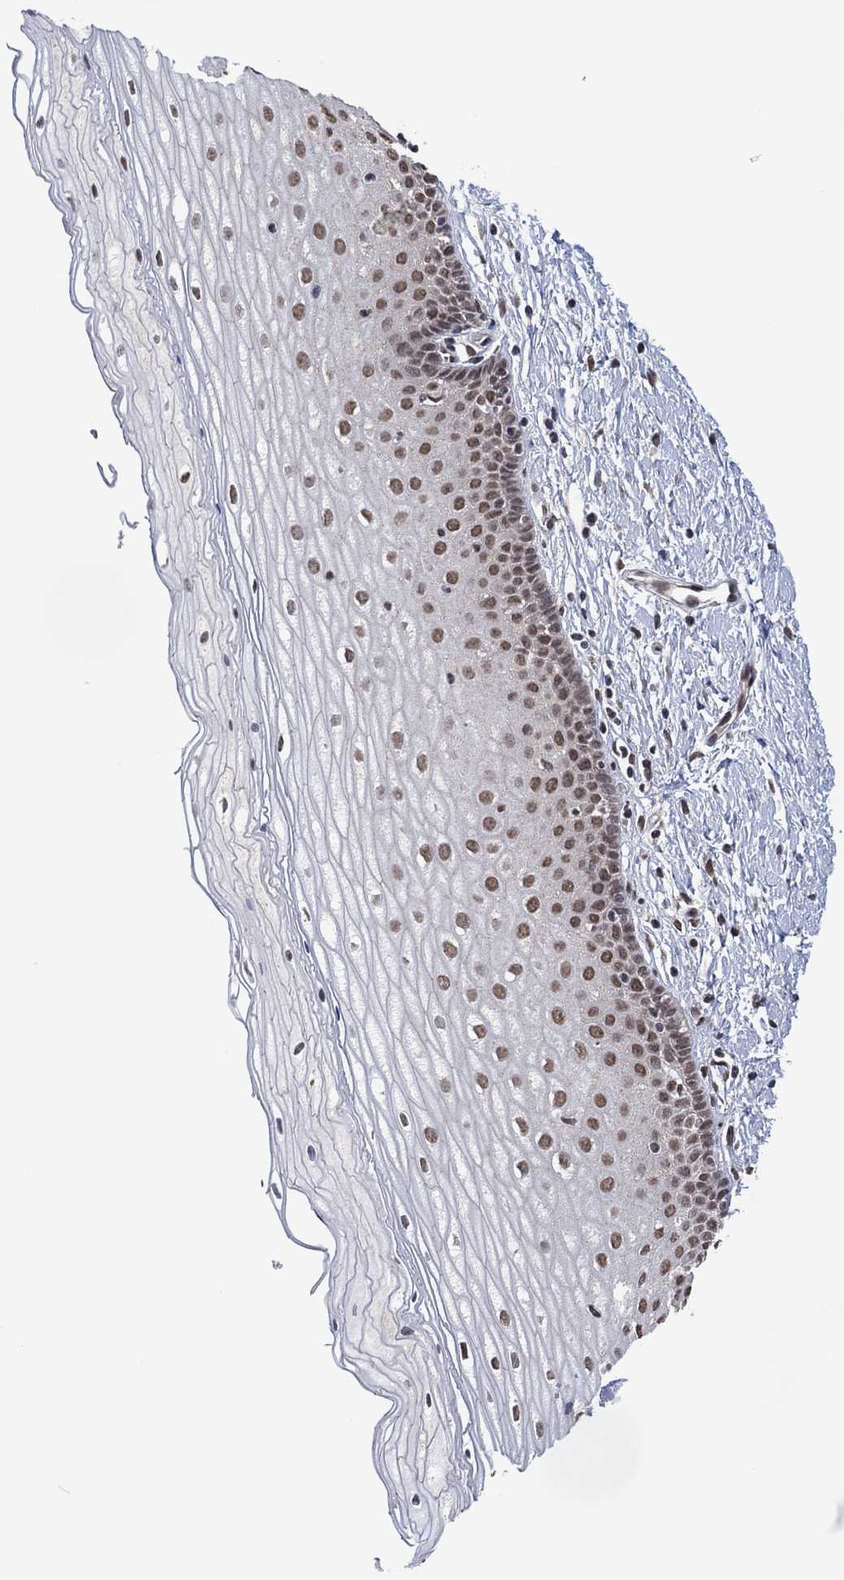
{"staining": {"intensity": "moderate", "quantity": "<25%", "location": "nuclear"}, "tissue": "cervix", "cell_type": "Squamous epithelial cells", "image_type": "normal", "snomed": [{"axis": "morphology", "description": "Normal tissue, NOS"}, {"axis": "topography", "description": "Cervix"}], "caption": "Unremarkable cervix exhibits moderate nuclear staining in about <25% of squamous epithelial cells, visualized by immunohistochemistry.", "gene": "EHMT1", "patient": {"sex": "female", "age": 37}}